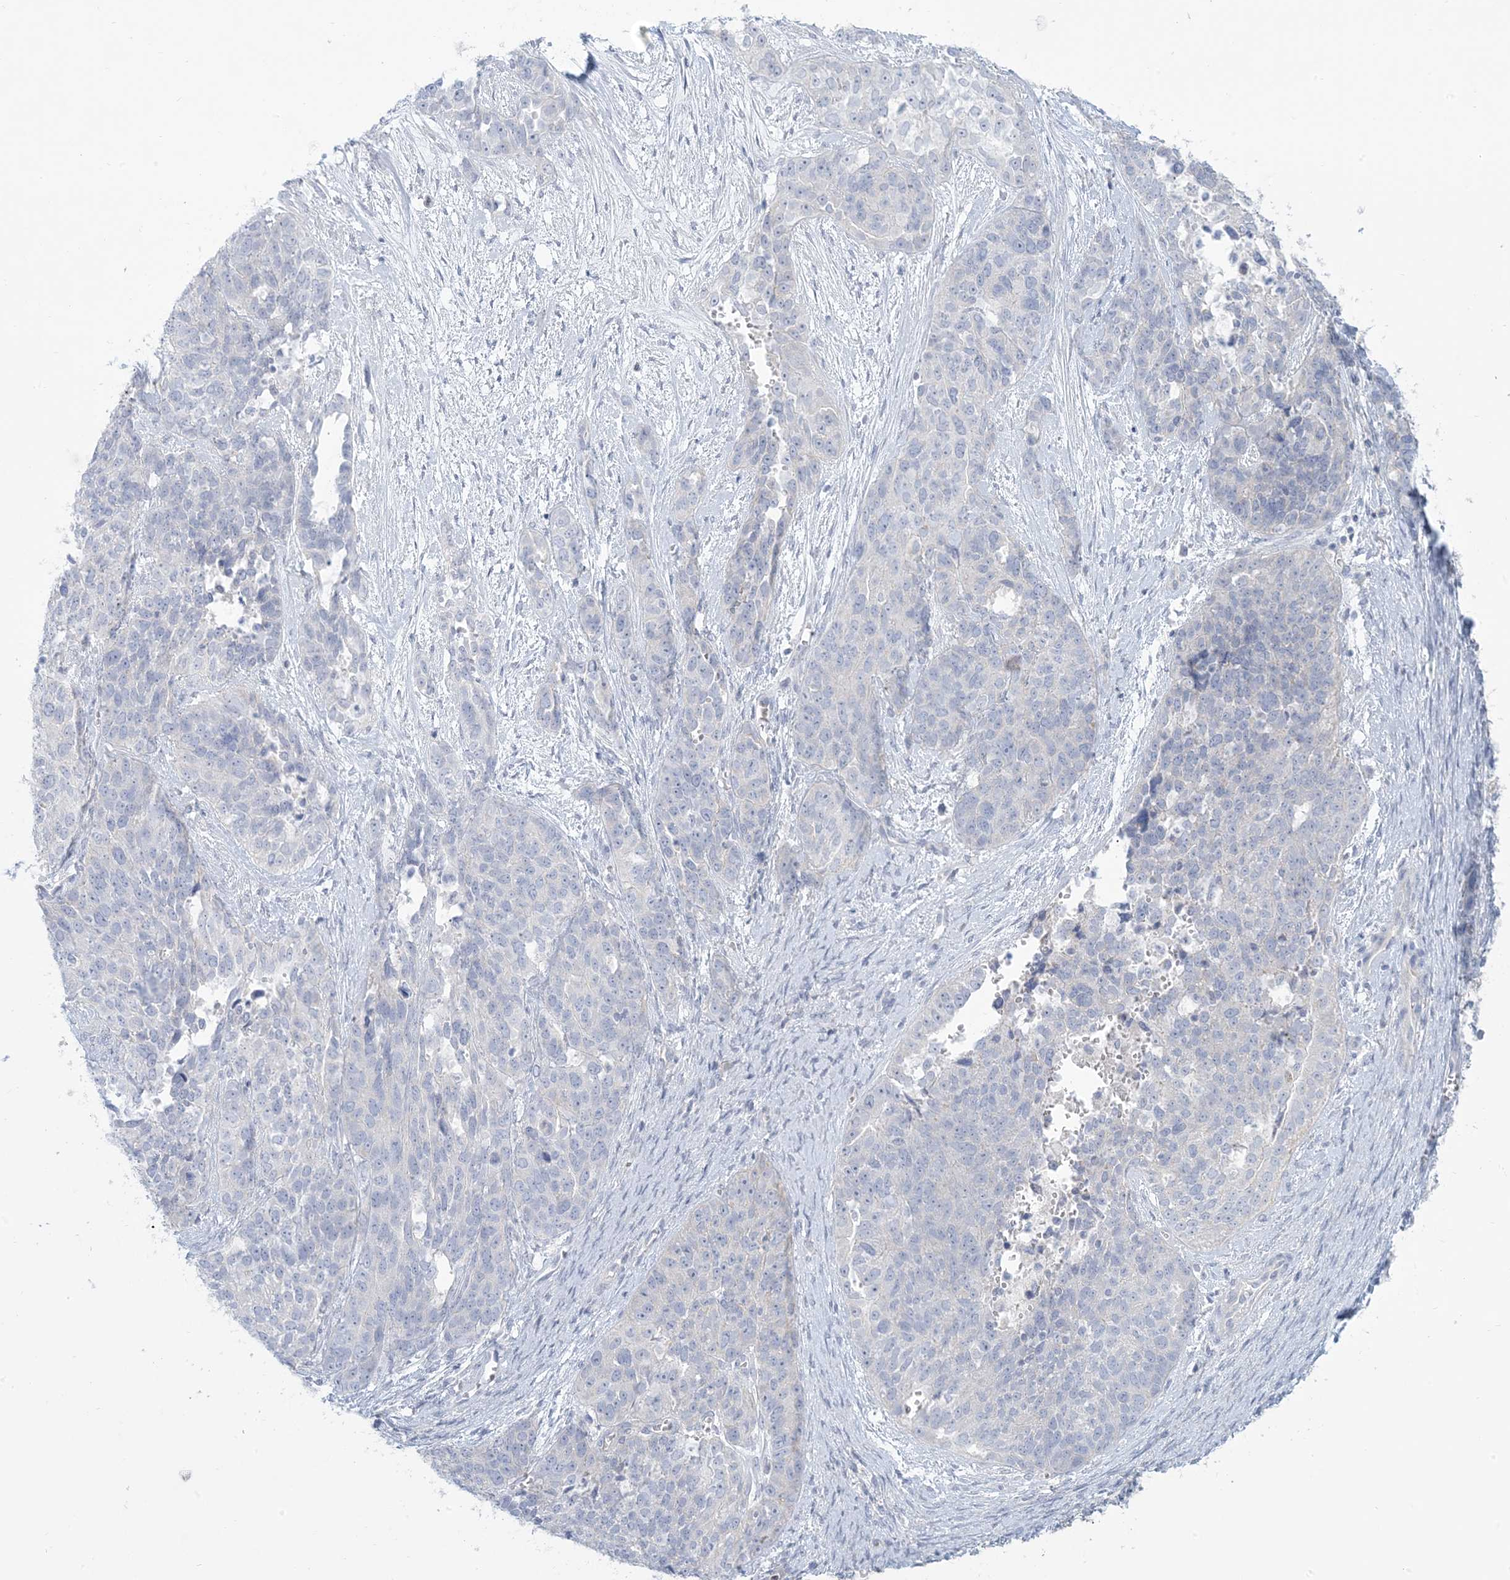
{"staining": {"intensity": "negative", "quantity": "none", "location": "none"}, "tissue": "ovarian cancer", "cell_type": "Tumor cells", "image_type": "cancer", "snomed": [{"axis": "morphology", "description": "Cystadenocarcinoma, serous, NOS"}, {"axis": "topography", "description": "Ovary"}], "caption": "There is no significant staining in tumor cells of ovarian cancer (serous cystadenocarcinoma).", "gene": "MTHFD2L", "patient": {"sex": "female", "age": 44}}